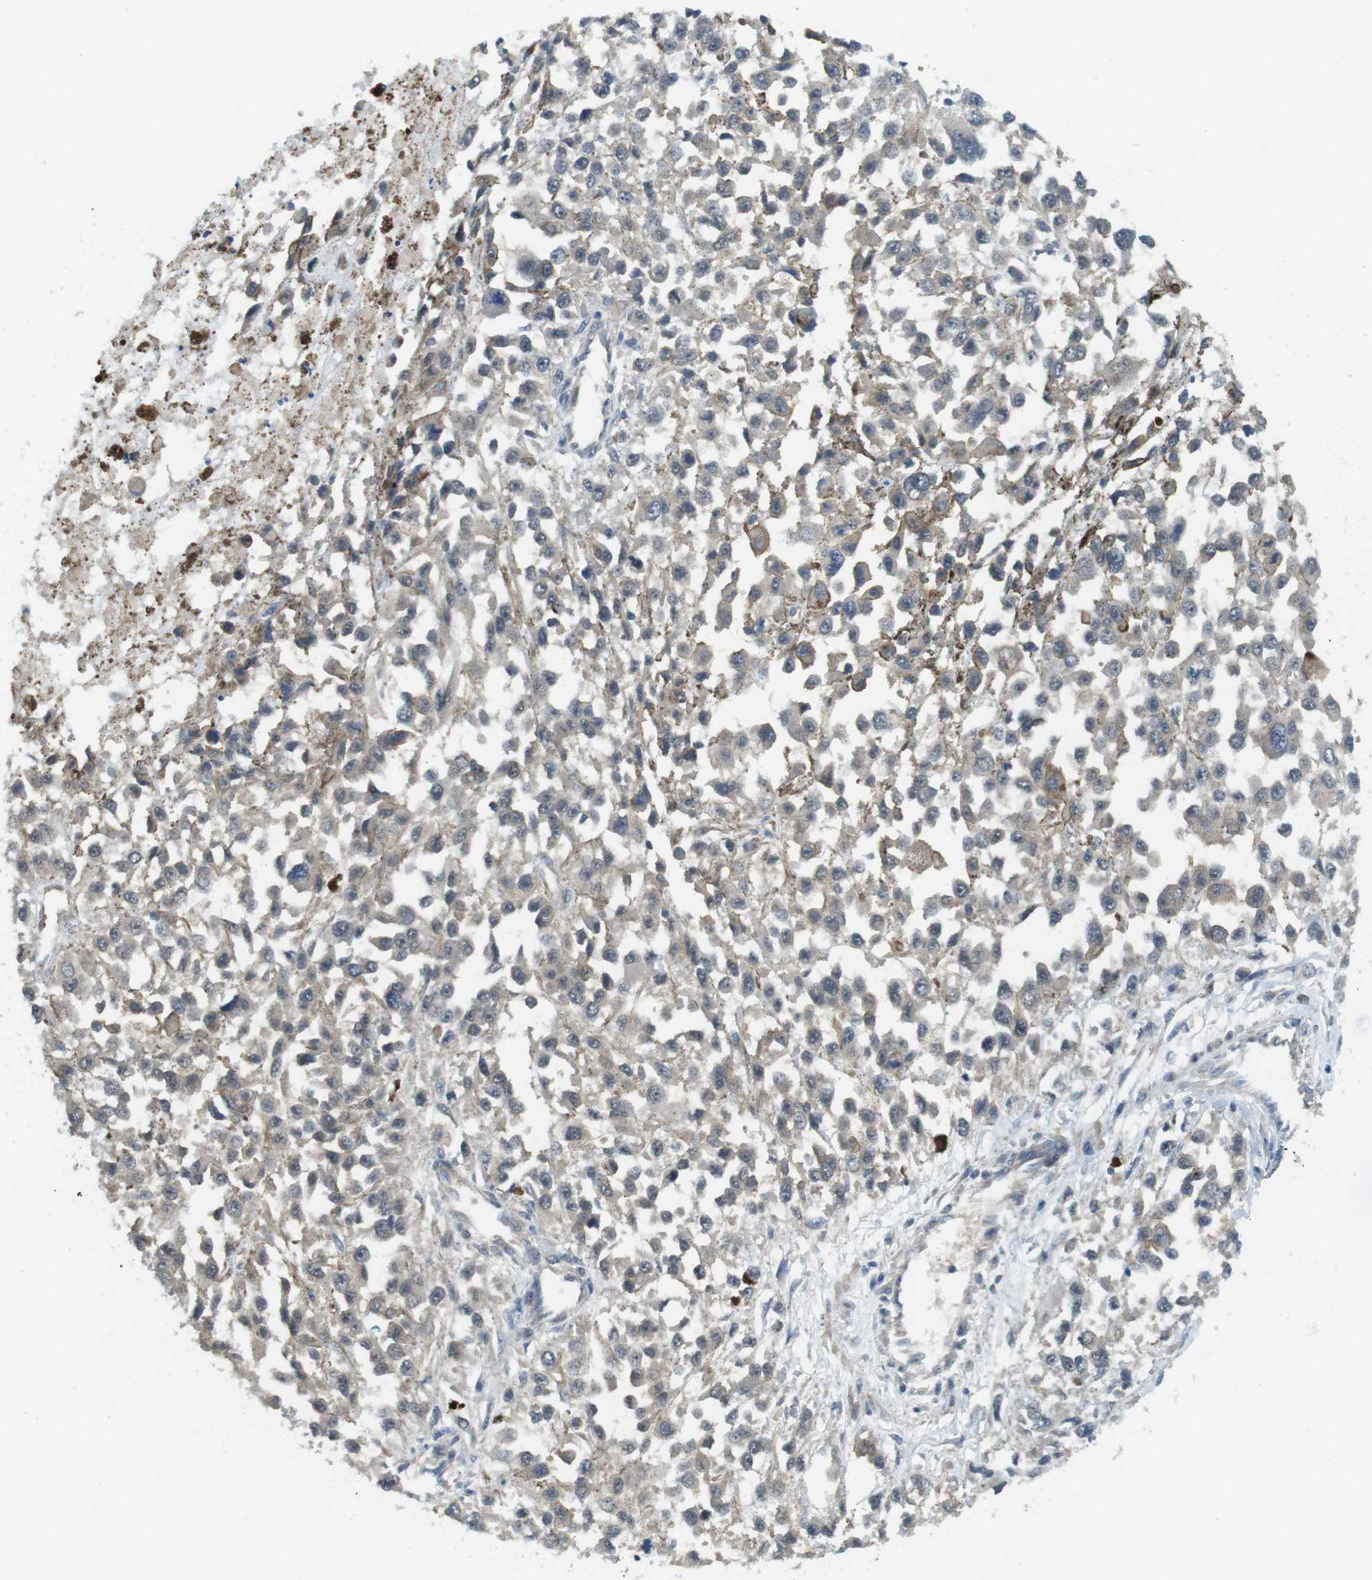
{"staining": {"intensity": "negative", "quantity": "none", "location": "none"}, "tissue": "melanoma", "cell_type": "Tumor cells", "image_type": "cancer", "snomed": [{"axis": "morphology", "description": "Malignant melanoma, Metastatic site"}, {"axis": "topography", "description": "Lymph node"}], "caption": "IHC image of human malignant melanoma (metastatic site) stained for a protein (brown), which reveals no expression in tumor cells.", "gene": "SUGT1", "patient": {"sex": "male", "age": 59}}